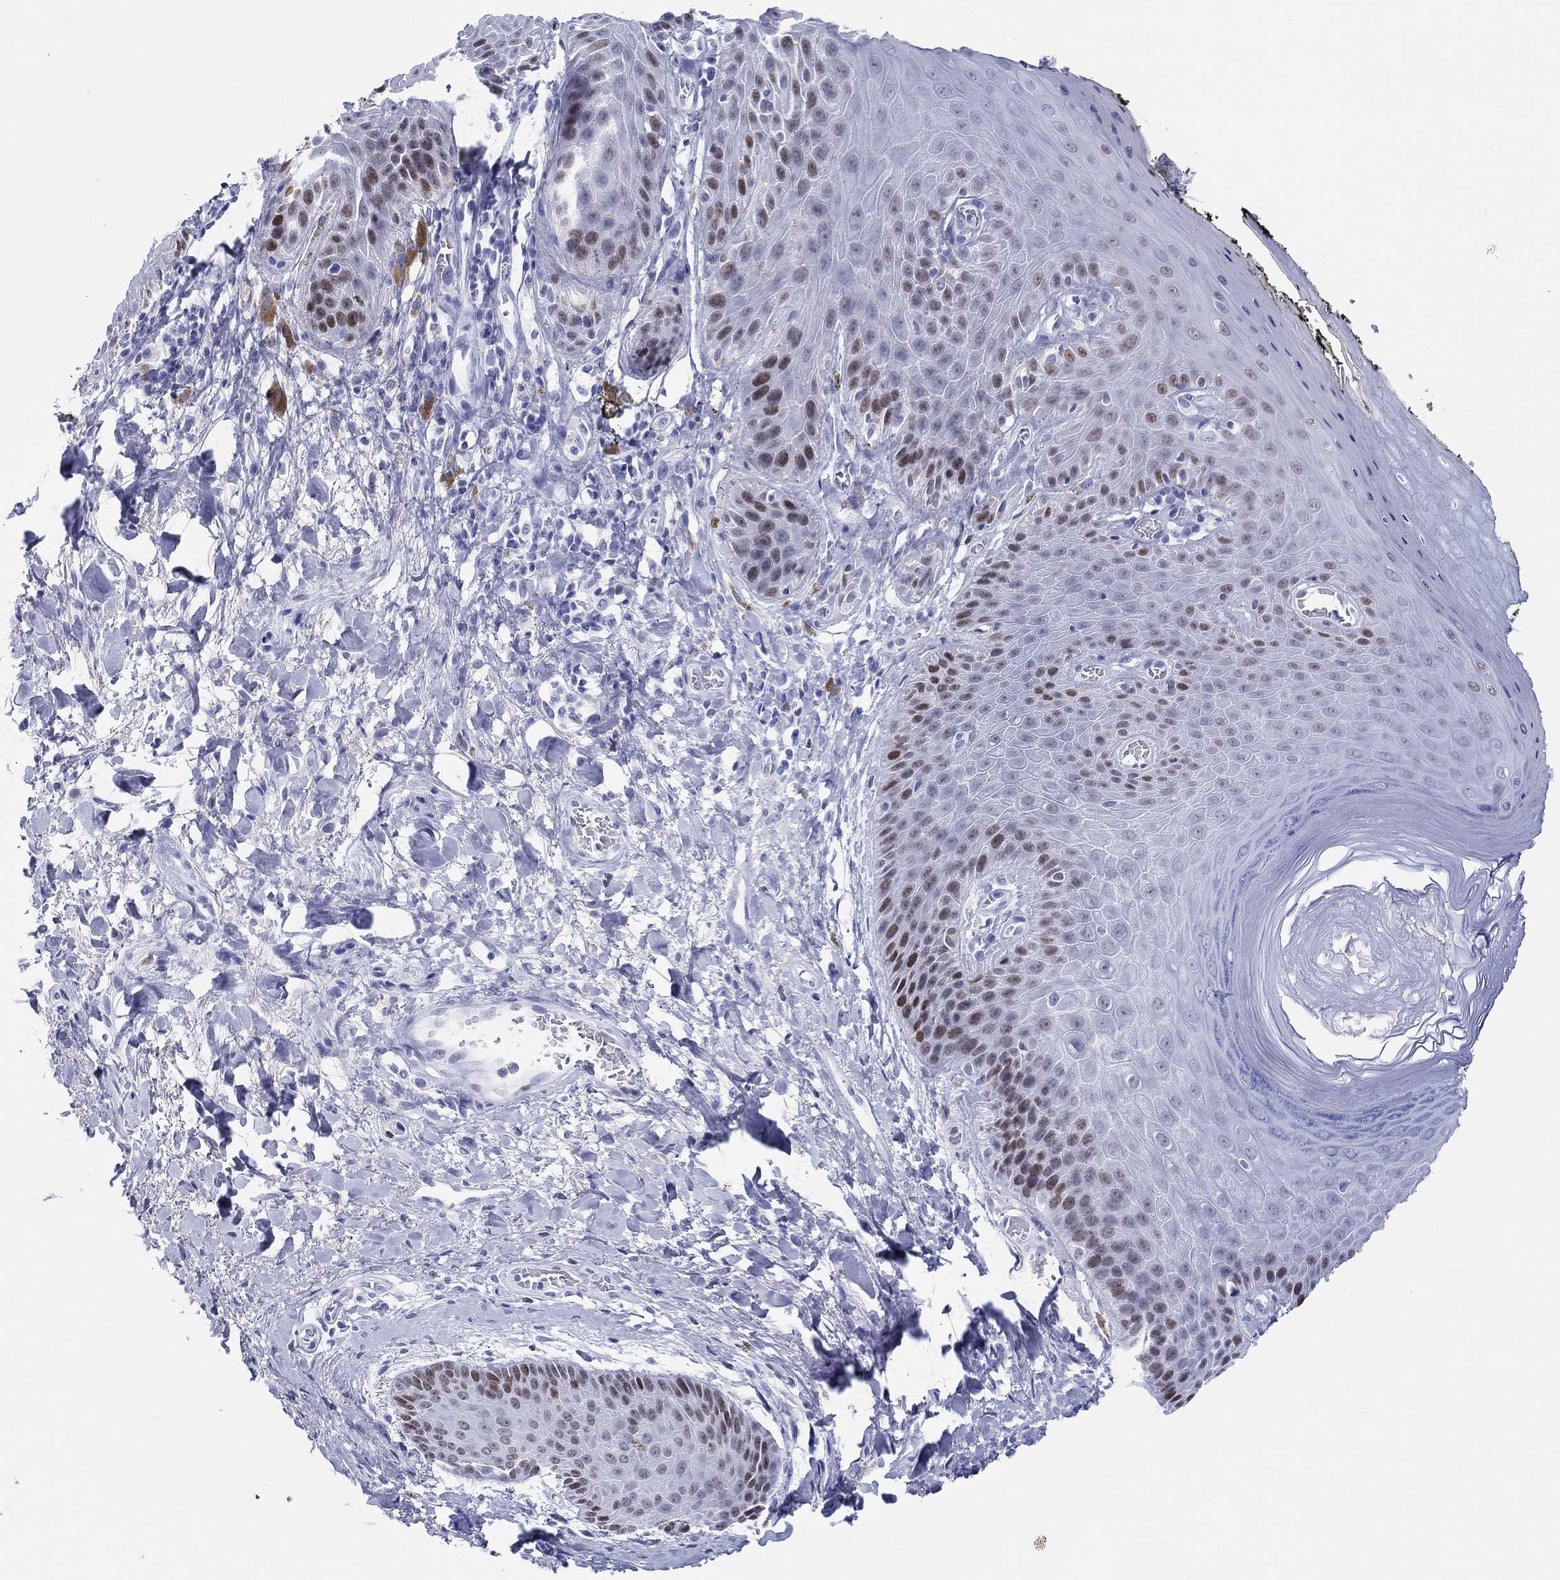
{"staining": {"intensity": "strong", "quantity": "<25%", "location": "nuclear"}, "tissue": "skin", "cell_type": "Epidermal cells", "image_type": "normal", "snomed": [{"axis": "morphology", "description": "Normal tissue, NOS"}, {"axis": "topography", "description": "Anal"}, {"axis": "topography", "description": "Peripheral nerve tissue"}], "caption": "A high-resolution micrograph shows immunohistochemistry (IHC) staining of normal skin, which demonstrates strong nuclear positivity in about <25% of epidermal cells.", "gene": "H1", "patient": {"sex": "male", "age": 53}}